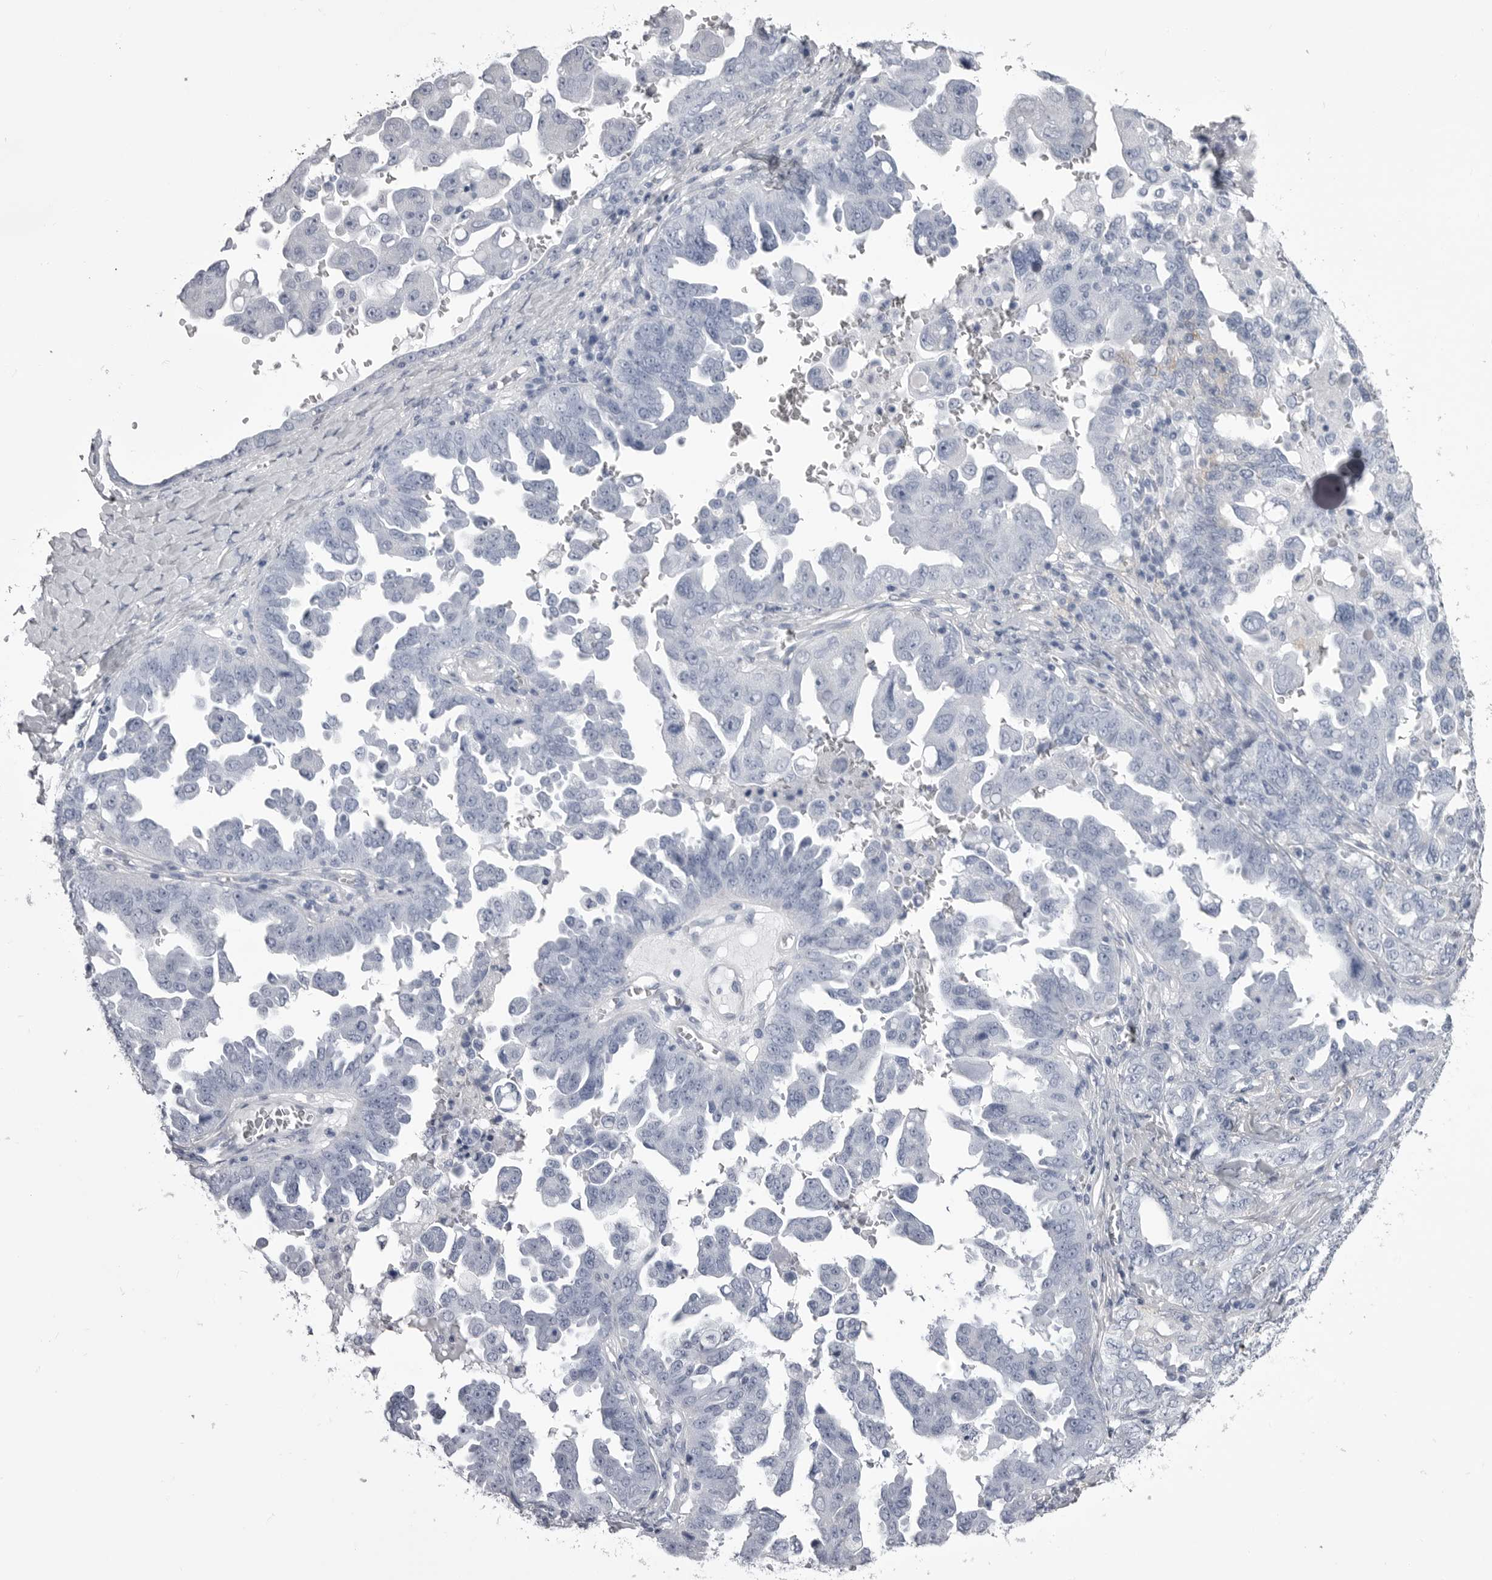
{"staining": {"intensity": "negative", "quantity": "none", "location": "none"}, "tissue": "ovarian cancer", "cell_type": "Tumor cells", "image_type": "cancer", "snomed": [{"axis": "morphology", "description": "Carcinoma, endometroid"}, {"axis": "topography", "description": "Ovary"}], "caption": "Immunohistochemistry (IHC) histopathology image of neoplastic tissue: human ovarian cancer stained with DAB displays no significant protein staining in tumor cells.", "gene": "ANK2", "patient": {"sex": "female", "age": 62}}